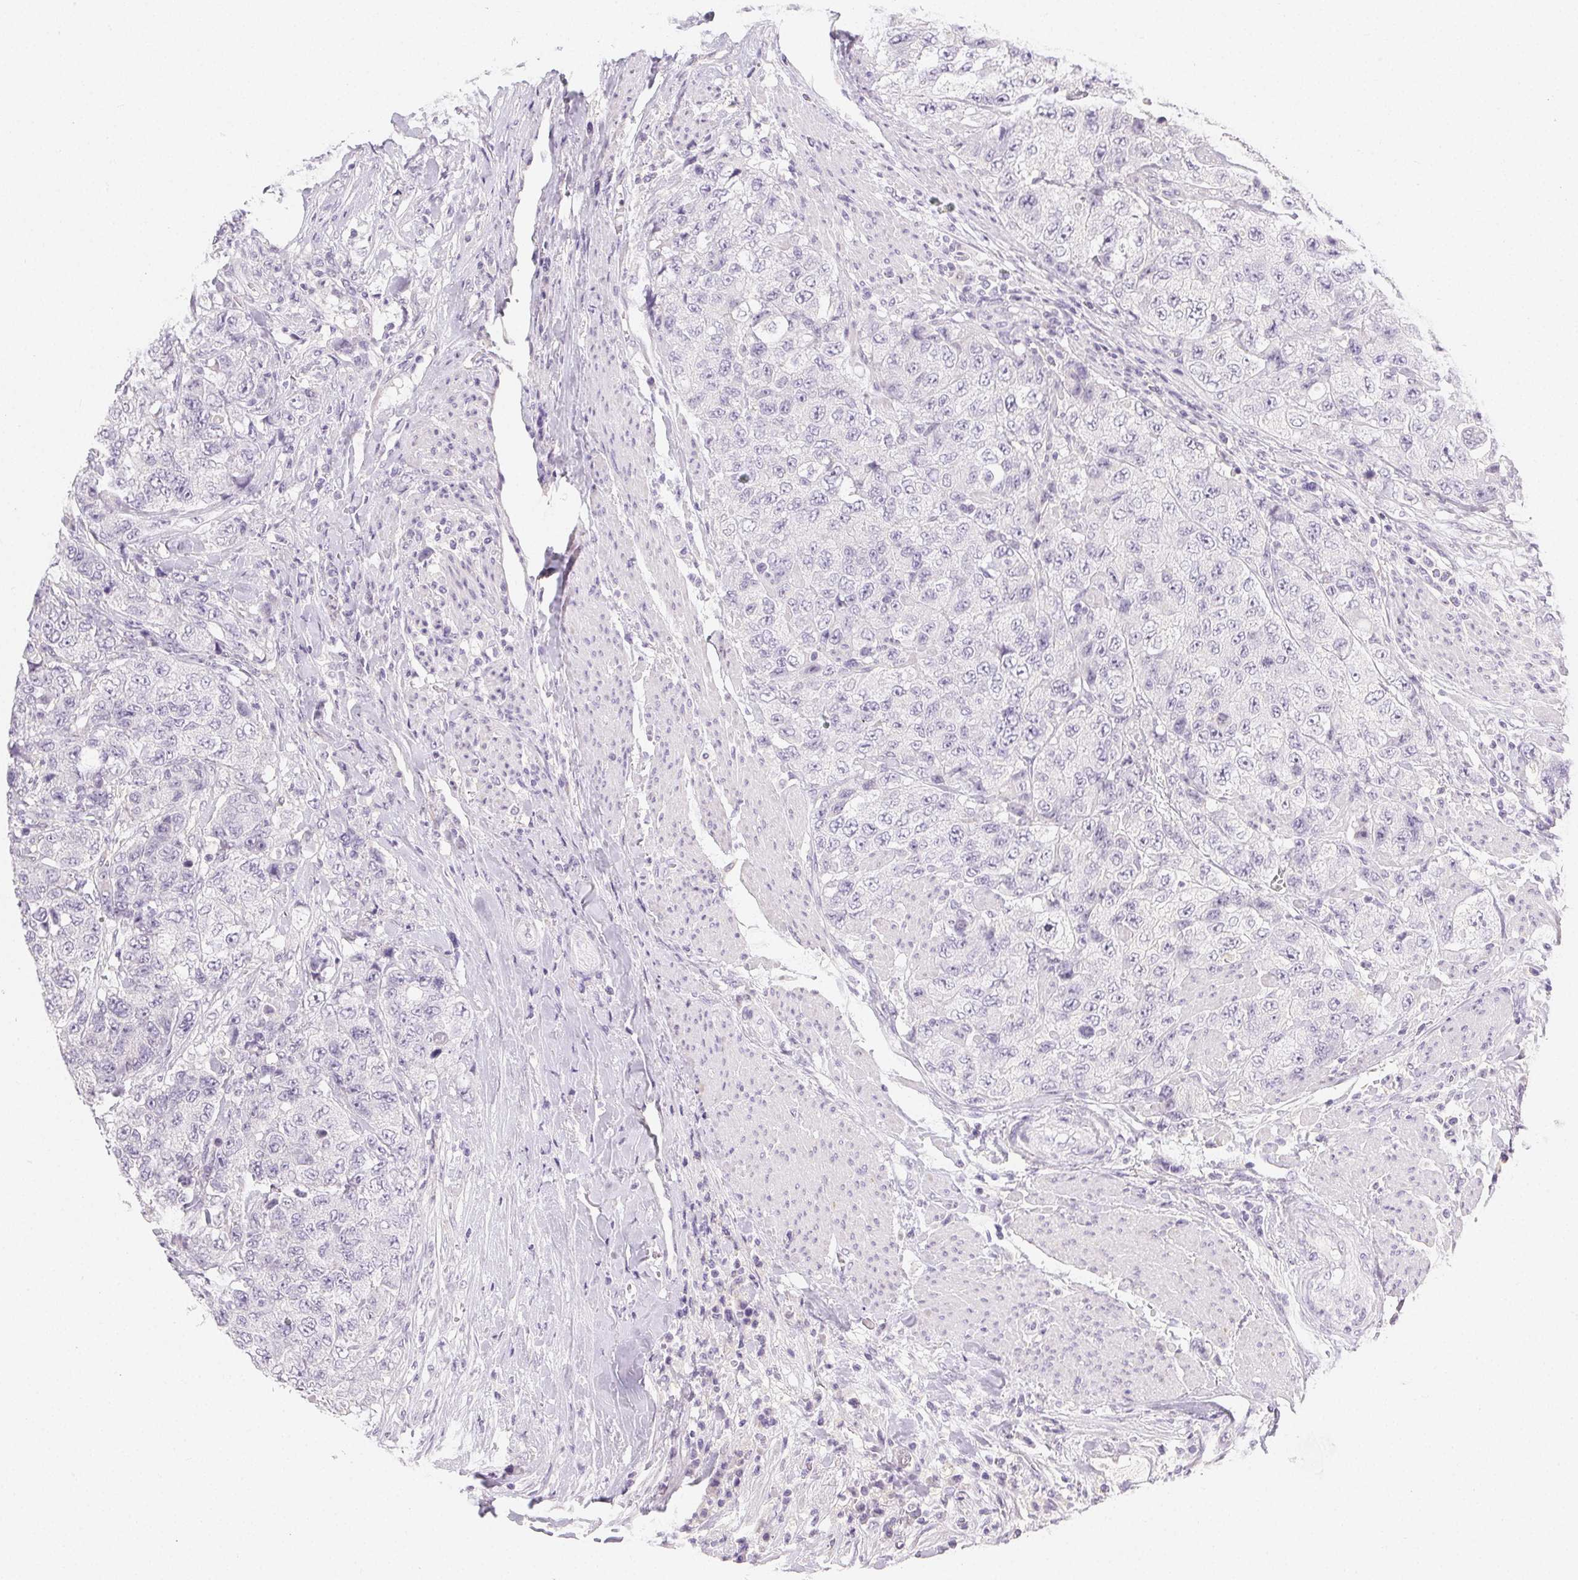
{"staining": {"intensity": "negative", "quantity": "none", "location": "none"}, "tissue": "urothelial cancer", "cell_type": "Tumor cells", "image_type": "cancer", "snomed": [{"axis": "morphology", "description": "Urothelial carcinoma, High grade"}, {"axis": "topography", "description": "Urinary bladder"}], "caption": "Protein analysis of urothelial carcinoma (high-grade) shows no significant positivity in tumor cells. (DAB immunohistochemistry (IHC), high magnification).", "gene": "MIOX", "patient": {"sex": "female", "age": 78}}